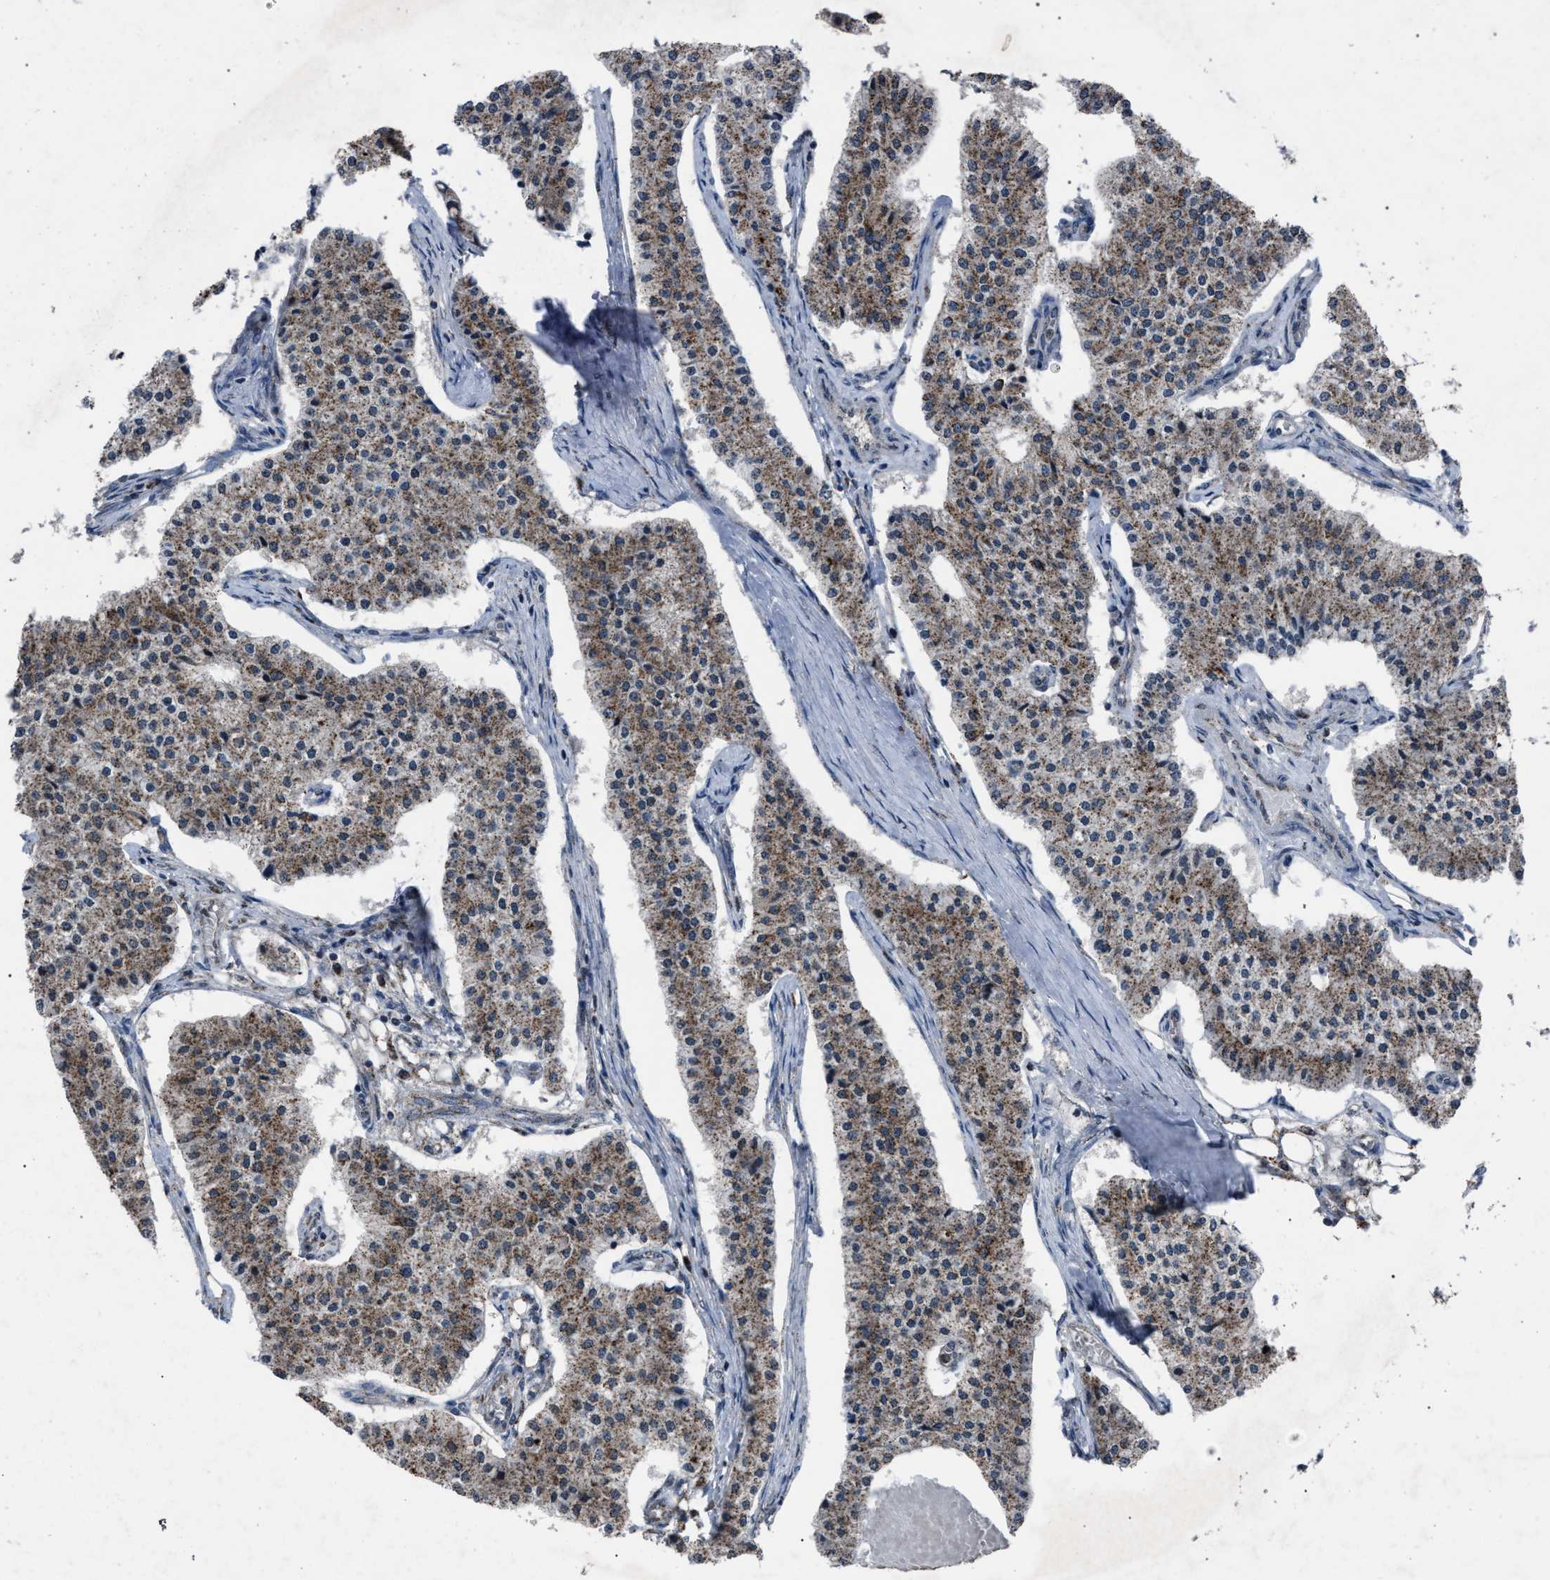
{"staining": {"intensity": "moderate", "quantity": ">75%", "location": "cytoplasmic/membranous"}, "tissue": "carcinoid", "cell_type": "Tumor cells", "image_type": "cancer", "snomed": [{"axis": "morphology", "description": "Carcinoid, malignant, NOS"}, {"axis": "topography", "description": "Colon"}], "caption": "Immunohistochemical staining of carcinoid shows medium levels of moderate cytoplasmic/membranous positivity in about >75% of tumor cells.", "gene": "HSD17B4", "patient": {"sex": "female", "age": 52}}